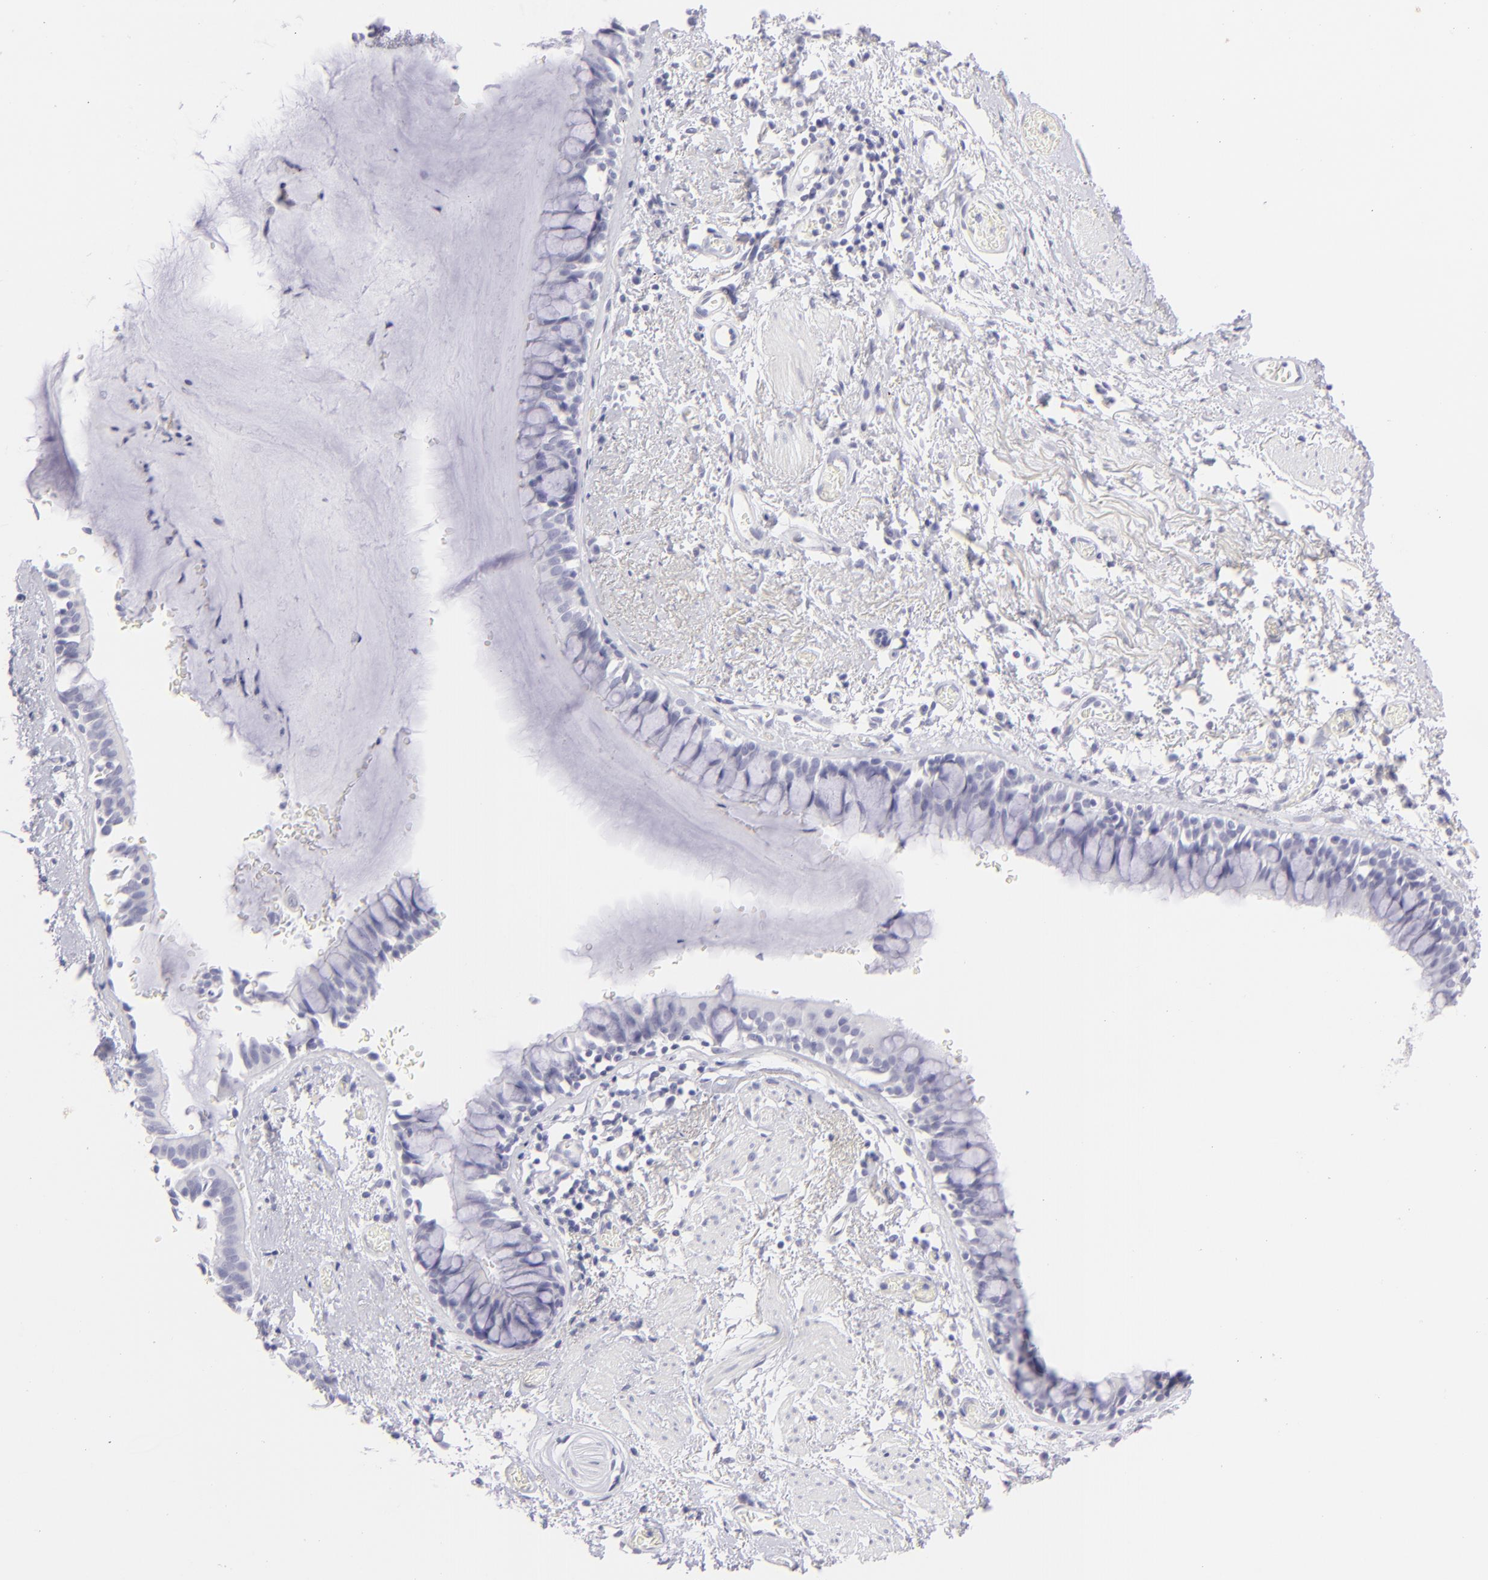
{"staining": {"intensity": "negative", "quantity": "none", "location": "none"}, "tissue": "bronchus", "cell_type": "Respiratory epithelial cells", "image_type": "normal", "snomed": [{"axis": "morphology", "description": "Normal tissue, NOS"}, {"axis": "topography", "description": "Lymph node of abdomen"}, {"axis": "topography", "description": "Lymph node of pelvis"}], "caption": "An immunohistochemistry (IHC) photomicrograph of unremarkable bronchus is shown. There is no staining in respiratory epithelial cells of bronchus. Nuclei are stained in blue.", "gene": "FCER2", "patient": {"sex": "female", "age": 65}}